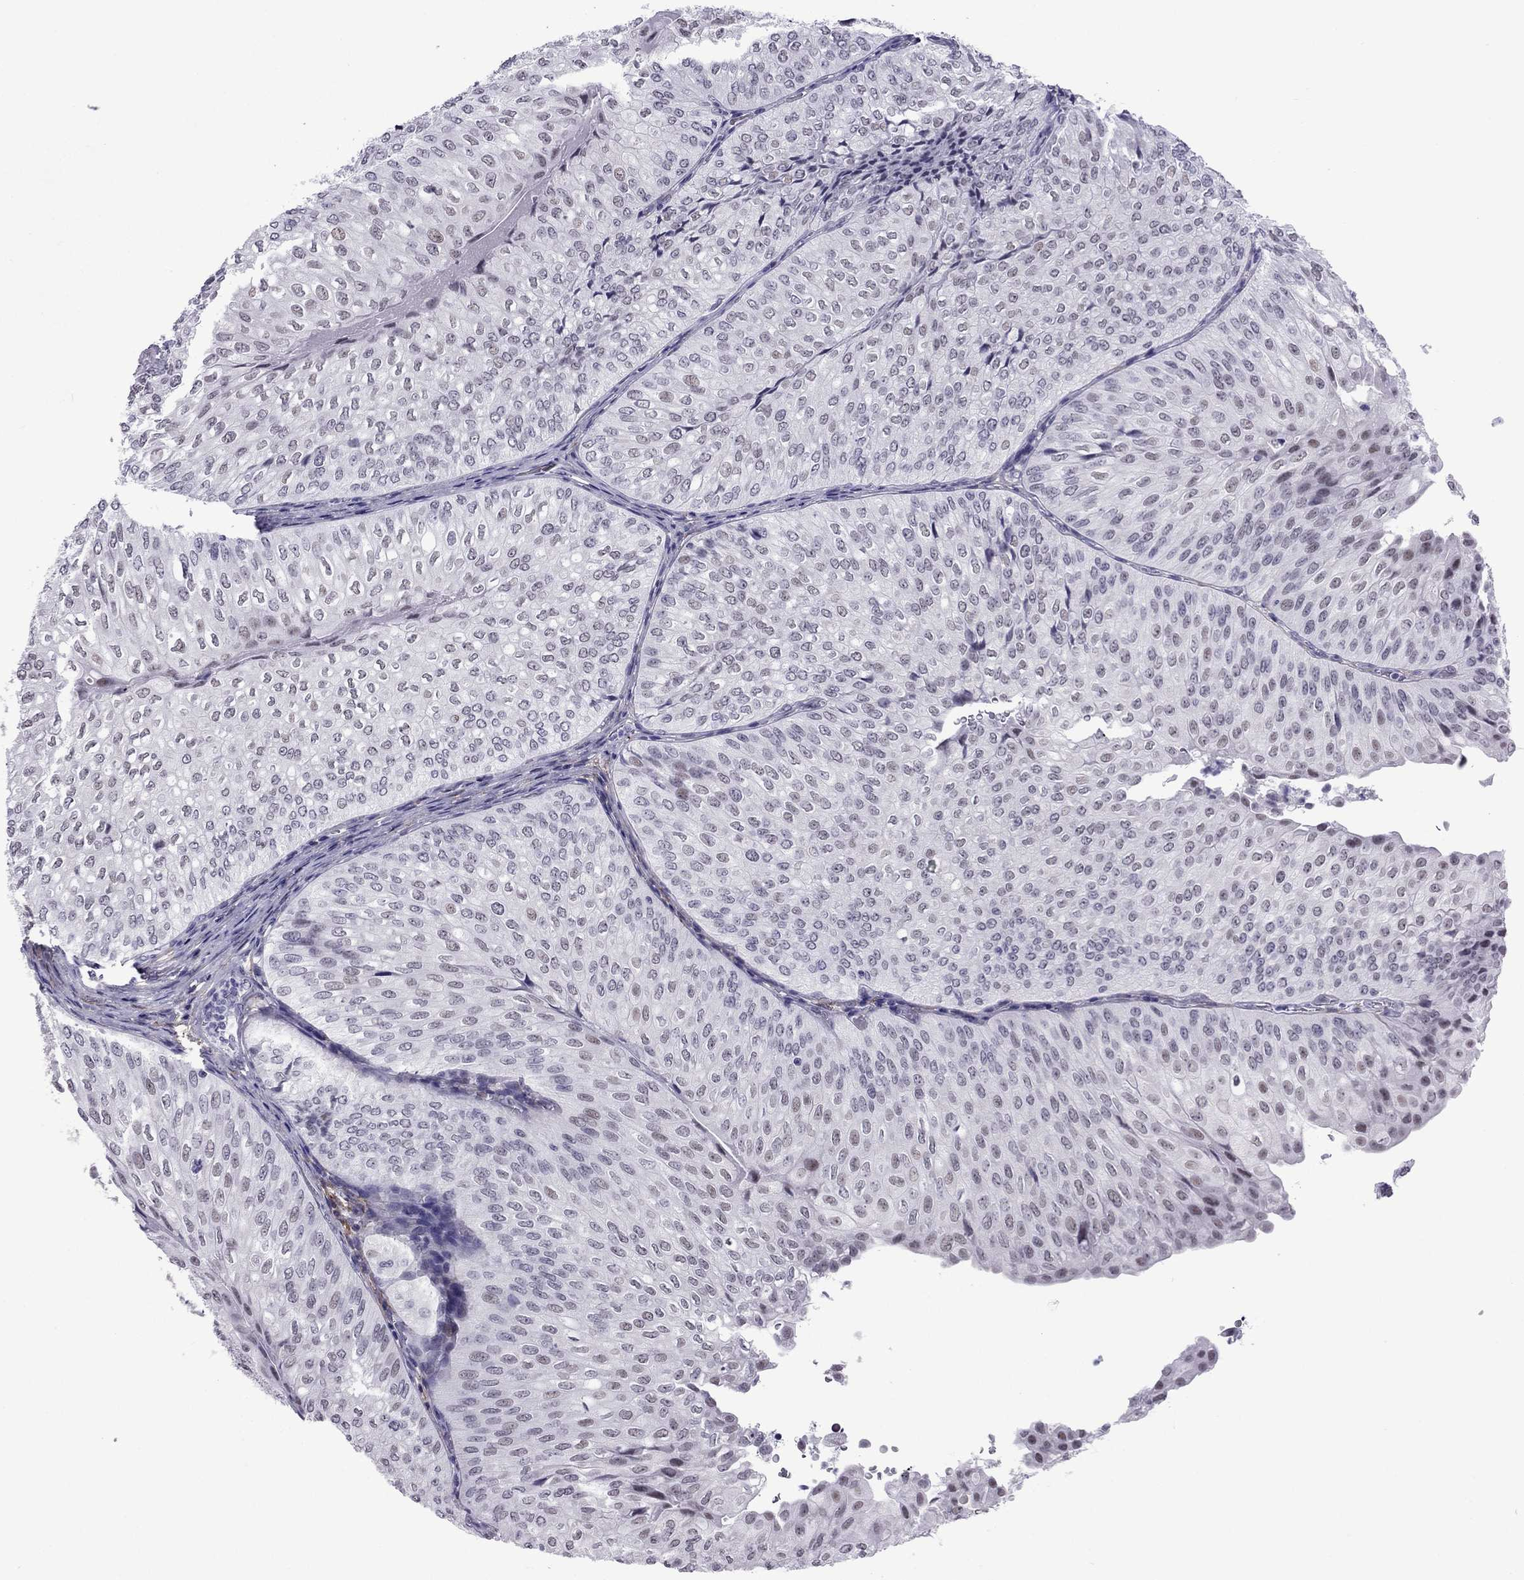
{"staining": {"intensity": "negative", "quantity": "none", "location": "none"}, "tissue": "urothelial cancer", "cell_type": "Tumor cells", "image_type": "cancer", "snomed": [{"axis": "morphology", "description": "Urothelial carcinoma, NOS"}, {"axis": "topography", "description": "Urinary bladder"}], "caption": "An image of human transitional cell carcinoma is negative for staining in tumor cells. Brightfield microscopy of immunohistochemistry stained with DAB (brown) and hematoxylin (blue), captured at high magnification.", "gene": "ZNF646", "patient": {"sex": "male", "age": 62}}